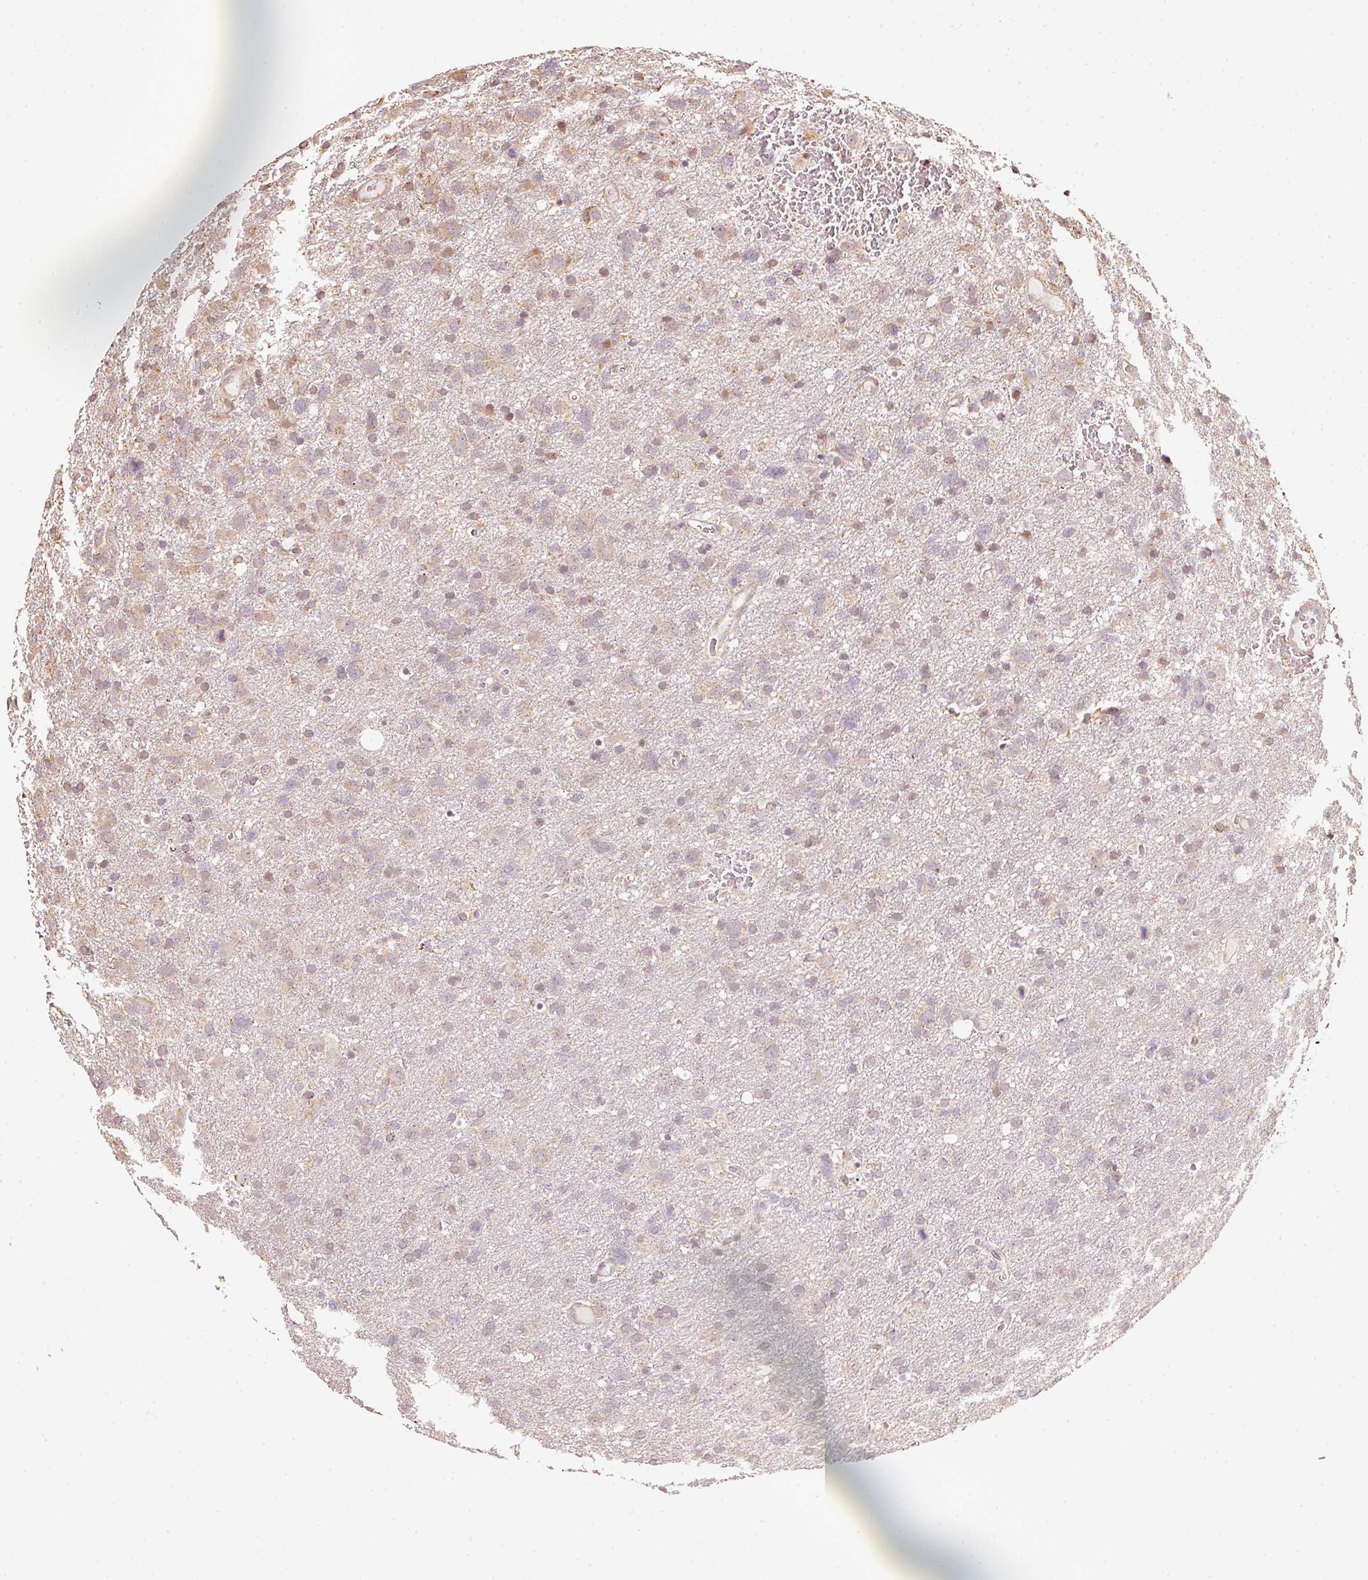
{"staining": {"intensity": "weak", "quantity": "25%-75%", "location": "cytoplasmic/membranous"}, "tissue": "glioma", "cell_type": "Tumor cells", "image_type": "cancer", "snomed": [{"axis": "morphology", "description": "Glioma, malignant, High grade"}, {"axis": "topography", "description": "Brain"}], "caption": "Glioma tissue shows weak cytoplasmic/membranous staining in approximately 25%-75% of tumor cells, visualized by immunohistochemistry.", "gene": "RAB35", "patient": {"sex": "male", "age": 61}}